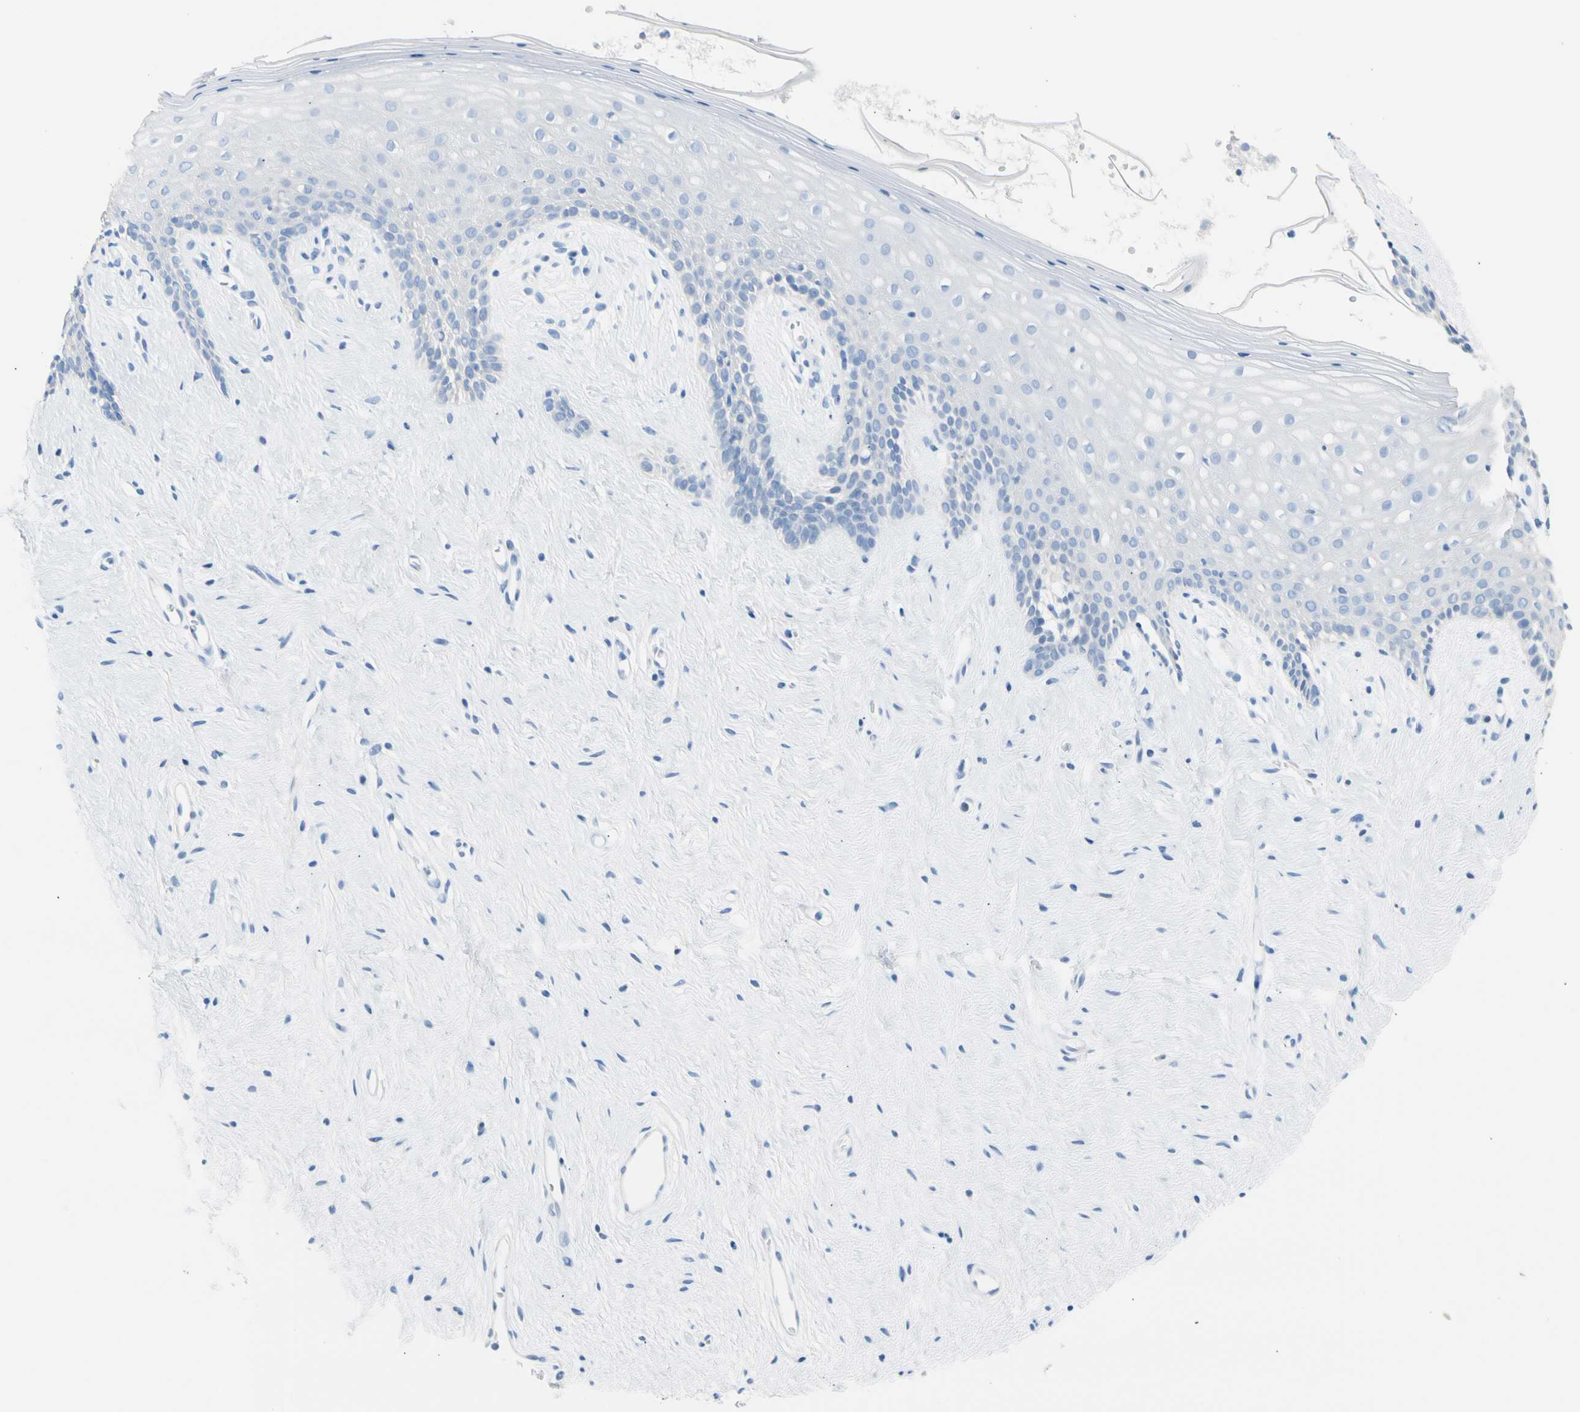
{"staining": {"intensity": "negative", "quantity": "none", "location": "none"}, "tissue": "vagina", "cell_type": "Squamous epithelial cells", "image_type": "normal", "snomed": [{"axis": "morphology", "description": "Normal tissue, NOS"}, {"axis": "topography", "description": "Vagina"}], "caption": "Squamous epithelial cells are negative for protein expression in benign human vagina. (Stains: DAB immunohistochemistry with hematoxylin counter stain, Microscopy: brightfield microscopy at high magnification).", "gene": "CEL", "patient": {"sex": "female", "age": 44}}